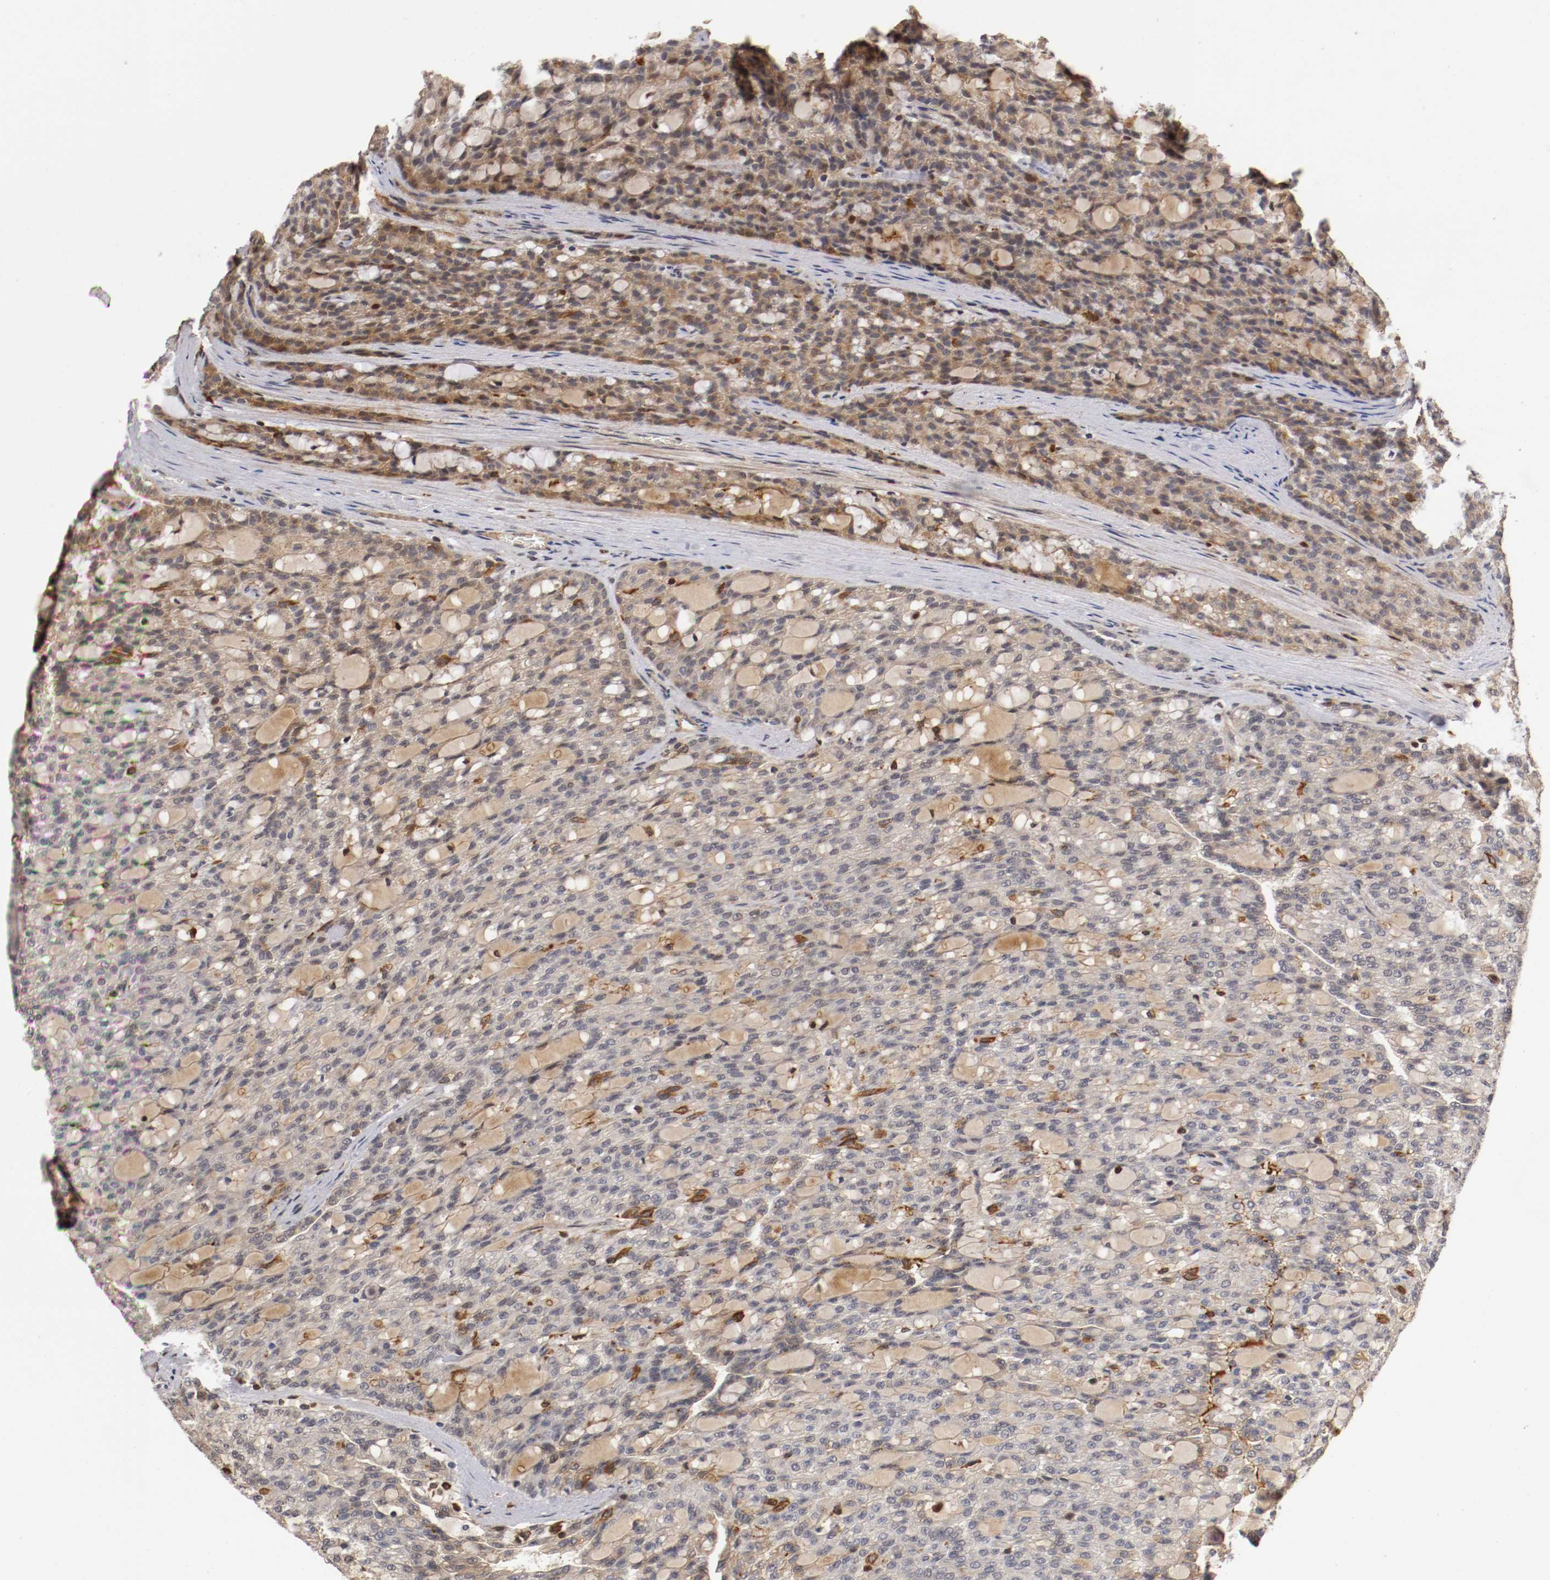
{"staining": {"intensity": "moderate", "quantity": "25%-75%", "location": "cytoplasmic/membranous,nuclear"}, "tissue": "renal cancer", "cell_type": "Tumor cells", "image_type": "cancer", "snomed": [{"axis": "morphology", "description": "Adenocarcinoma, NOS"}, {"axis": "topography", "description": "Kidney"}], "caption": "Renal adenocarcinoma stained for a protein (brown) reveals moderate cytoplasmic/membranous and nuclear positive expression in approximately 25%-75% of tumor cells.", "gene": "TNFRSF1B", "patient": {"sex": "male", "age": 63}}